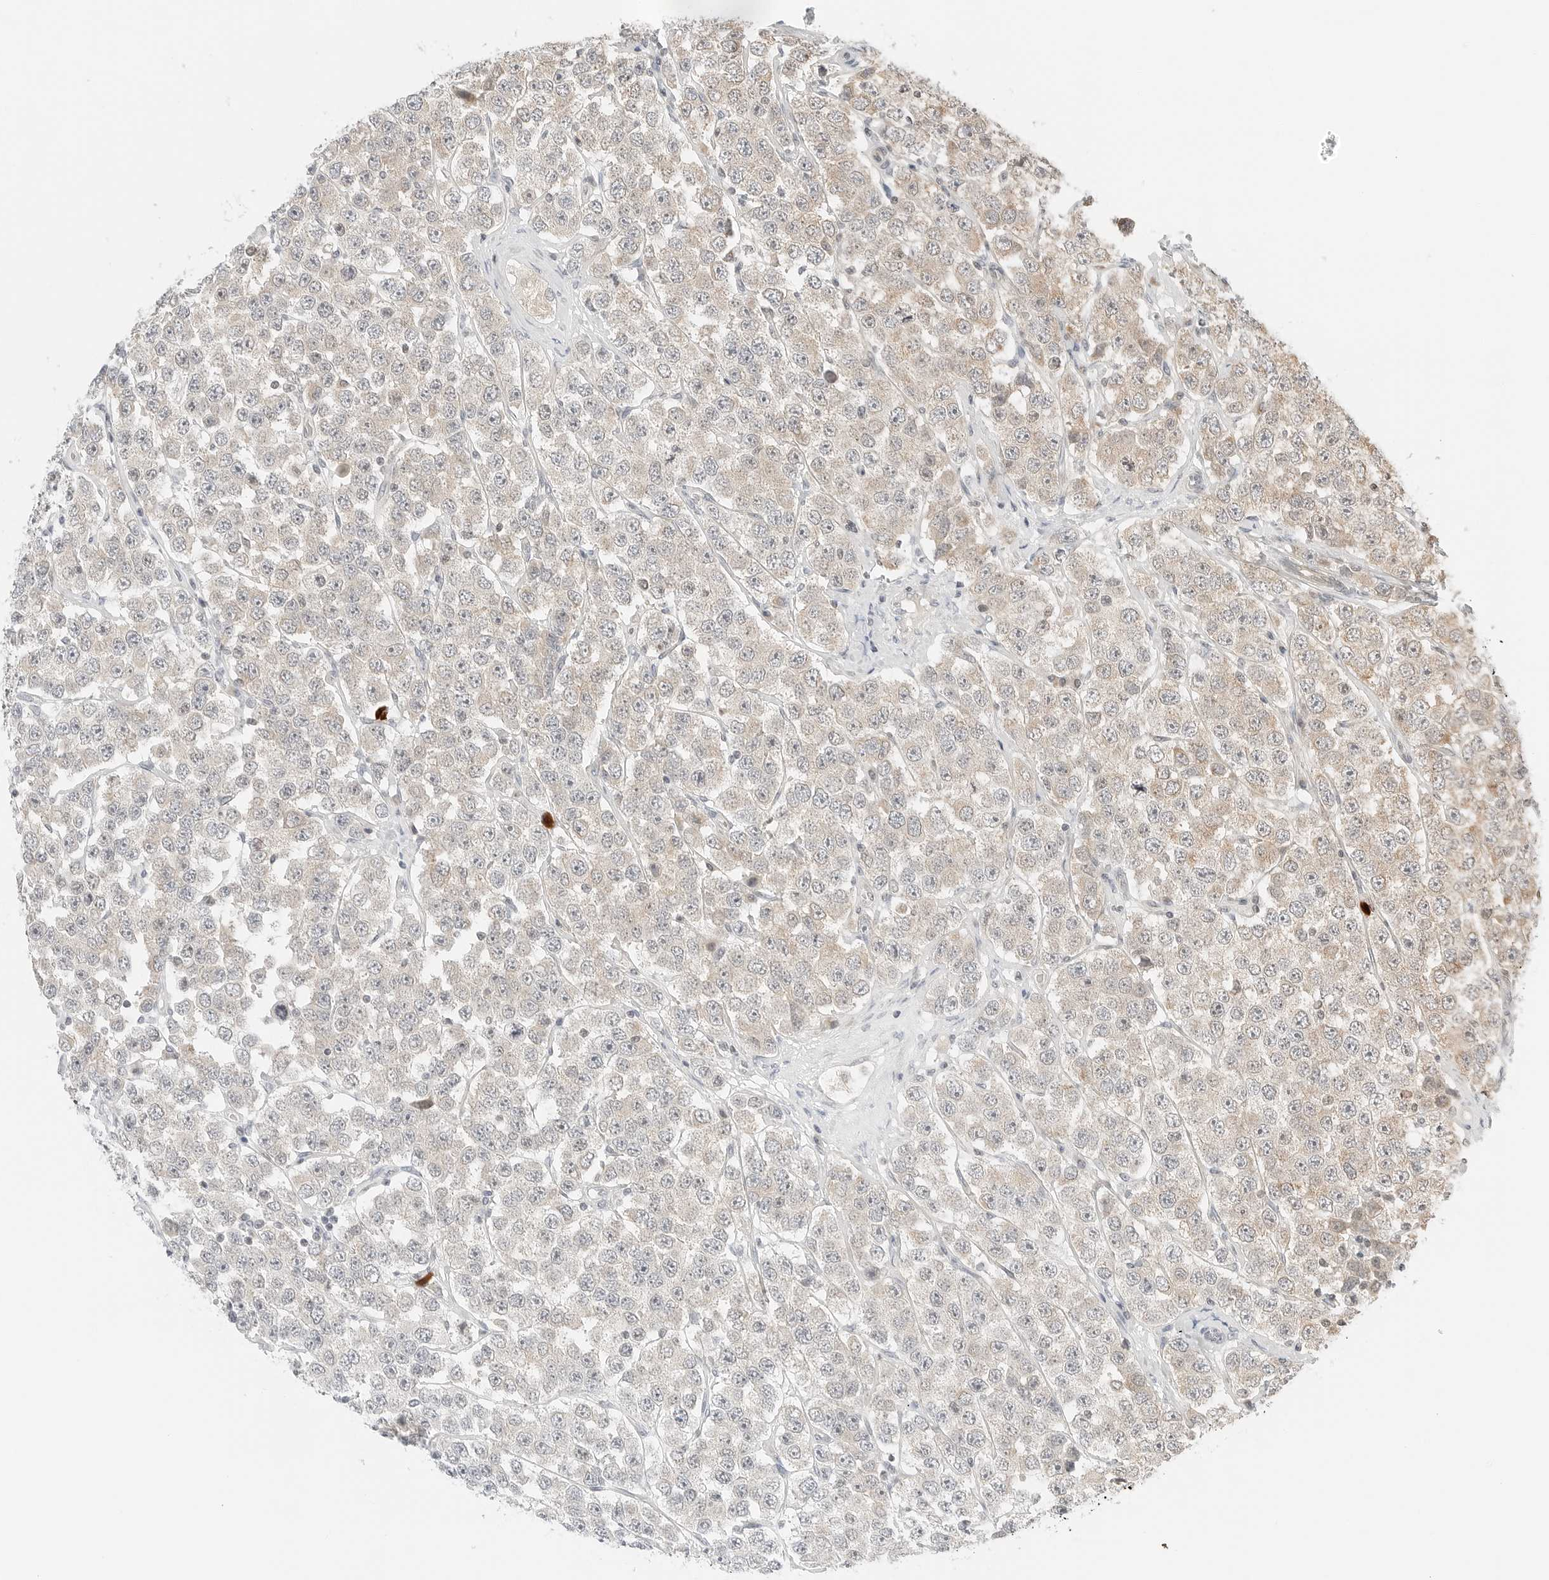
{"staining": {"intensity": "weak", "quantity": "25%-75%", "location": "cytoplasmic/membranous"}, "tissue": "testis cancer", "cell_type": "Tumor cells", "image_type": "cancer", "snomed": [{"axis": "morphology", "description": "Seminoma, NOS"}, {"axis": "topography", "description": "Testis"}], "caption": "Testis seminoma stained for a protein exhibits weak cytoplasmic/membranous positivity in tumor cells.", "gene": "IQCC", "patient": {"sex": "male", "age": 28}}